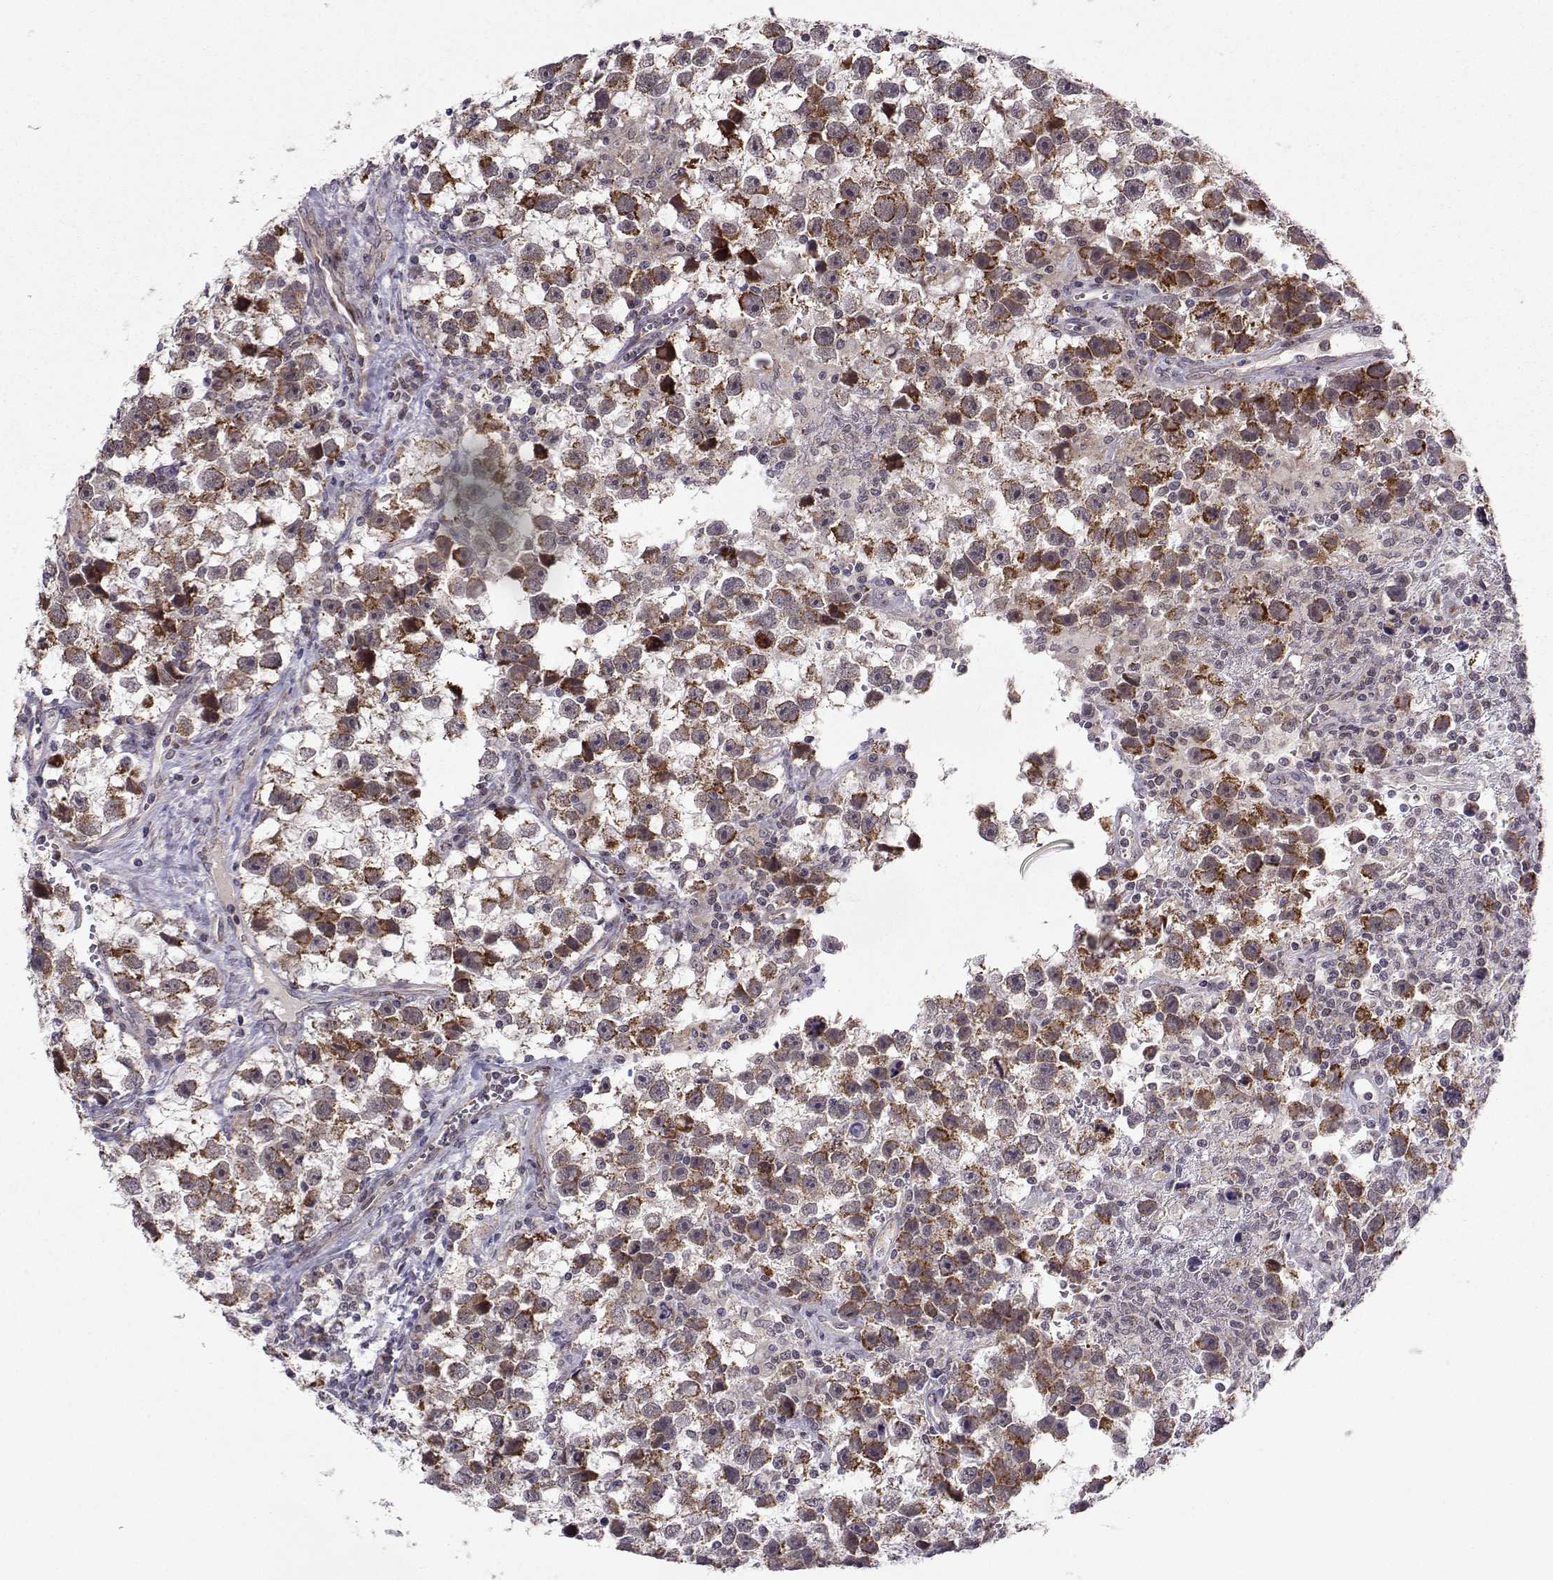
{"staining": {"intensity": "strong", "quantity": "<25%", "location": "cytoplasmic/membranous"}, "tissue": "testis cancer", "cell_type": "Tumor cells", "image_type": "cancer", "snomed": [{"axis": "morphology", "description": "Seminoma, NOS"}, {"axis": "topography", "description": "Testis"}], "caption": "High-power microscopy captured an IHC image of testis cancer (seminoma), revealing strong cytoplasmic/membranous positivity in about <25% of tumor cells.", "gene": "NECAB3", "patient": {"sex": "male", "age": 43}}